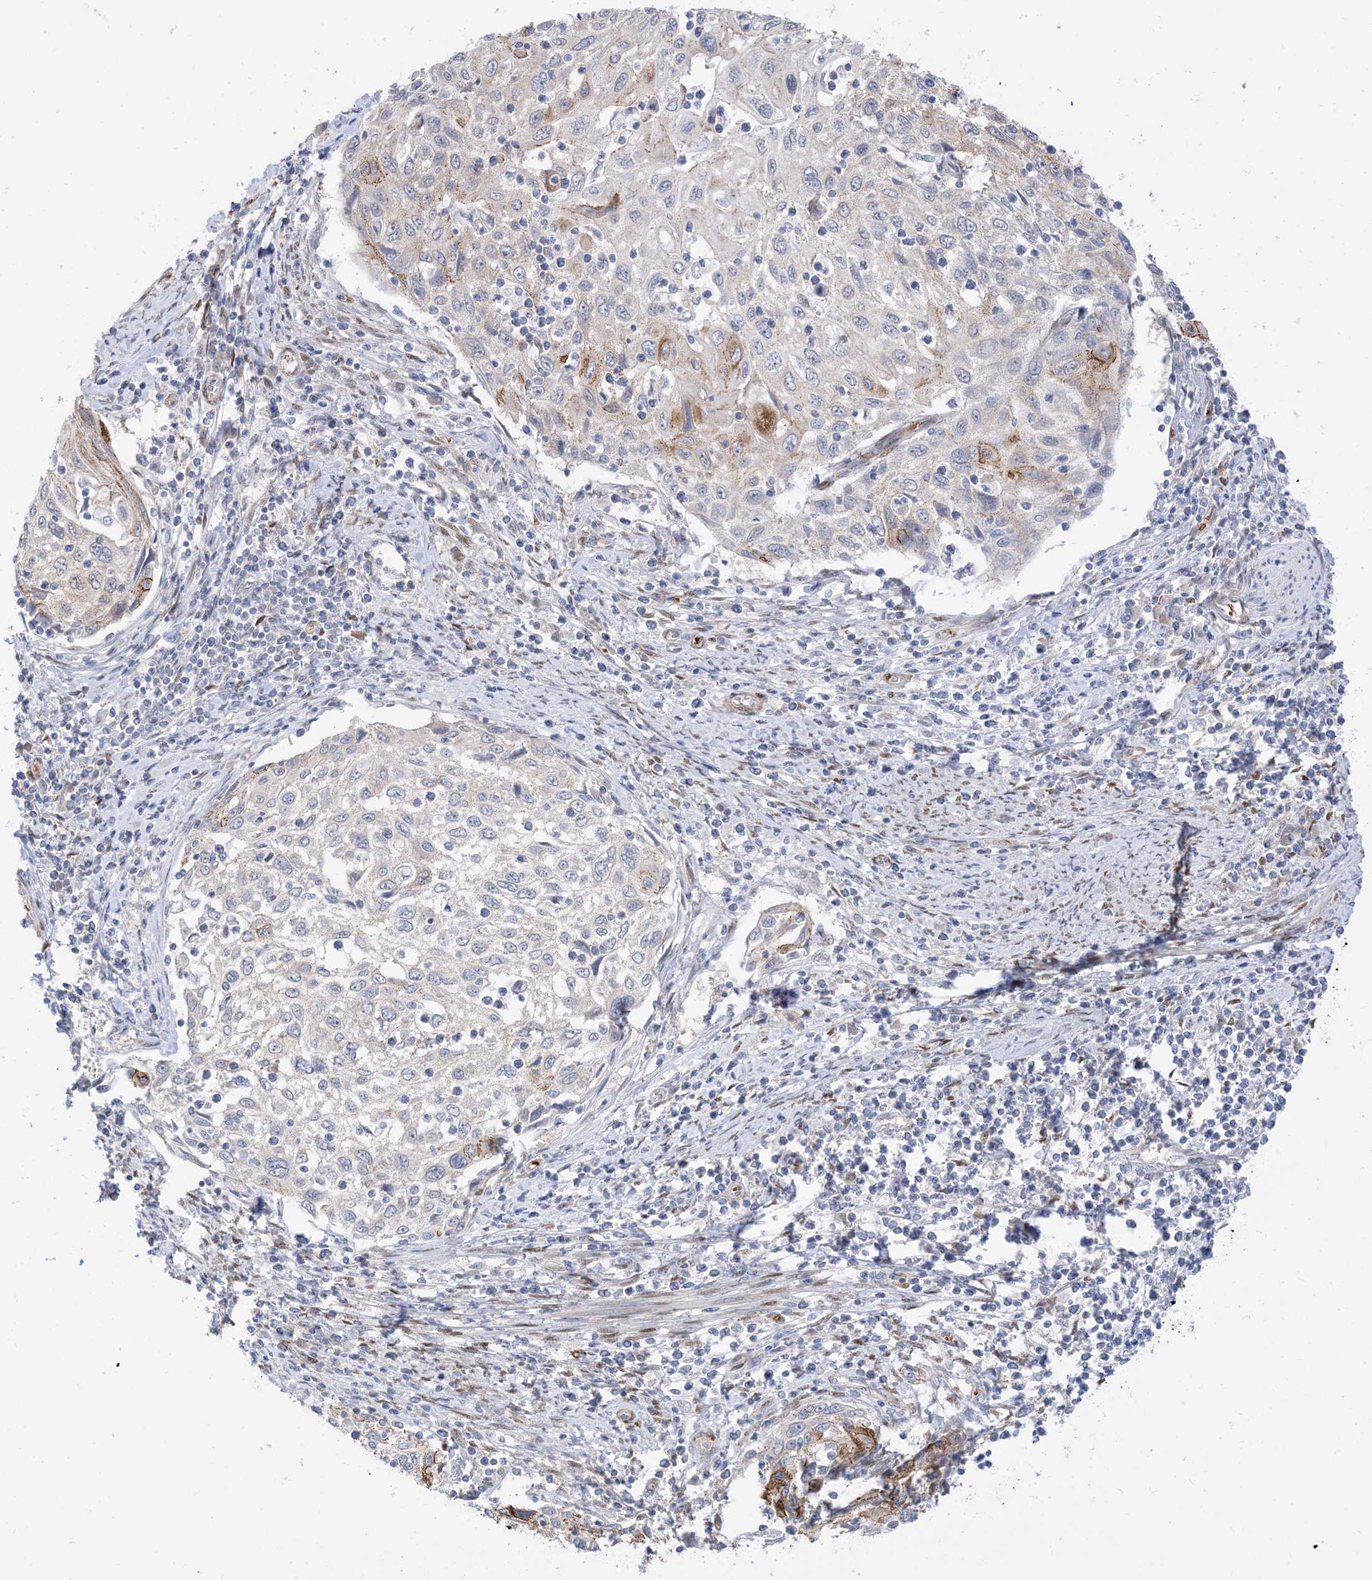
{"staining": {"intensity": "moderate", "quantity": "<25%", "location": "cytoplasmic/membranous"}, "tissue": "cervical cancer", "cell_type": "Tumor cells", "image_type": "cancer", "snomed": [{"axis": "morphology", "description": "Squamous cell carcinoma, NOS"}, {"axis": "topography", "description": "Cervix"}], "caption": "This is an image of immunohistochemistry (IHC) staining of cervical squamous cell carcinoma, which shows moderate staining in the cytoplasmic/membranous of tumor cells.", "gene": "RIN1", "patient": {"sex": "female", "age": 70}}